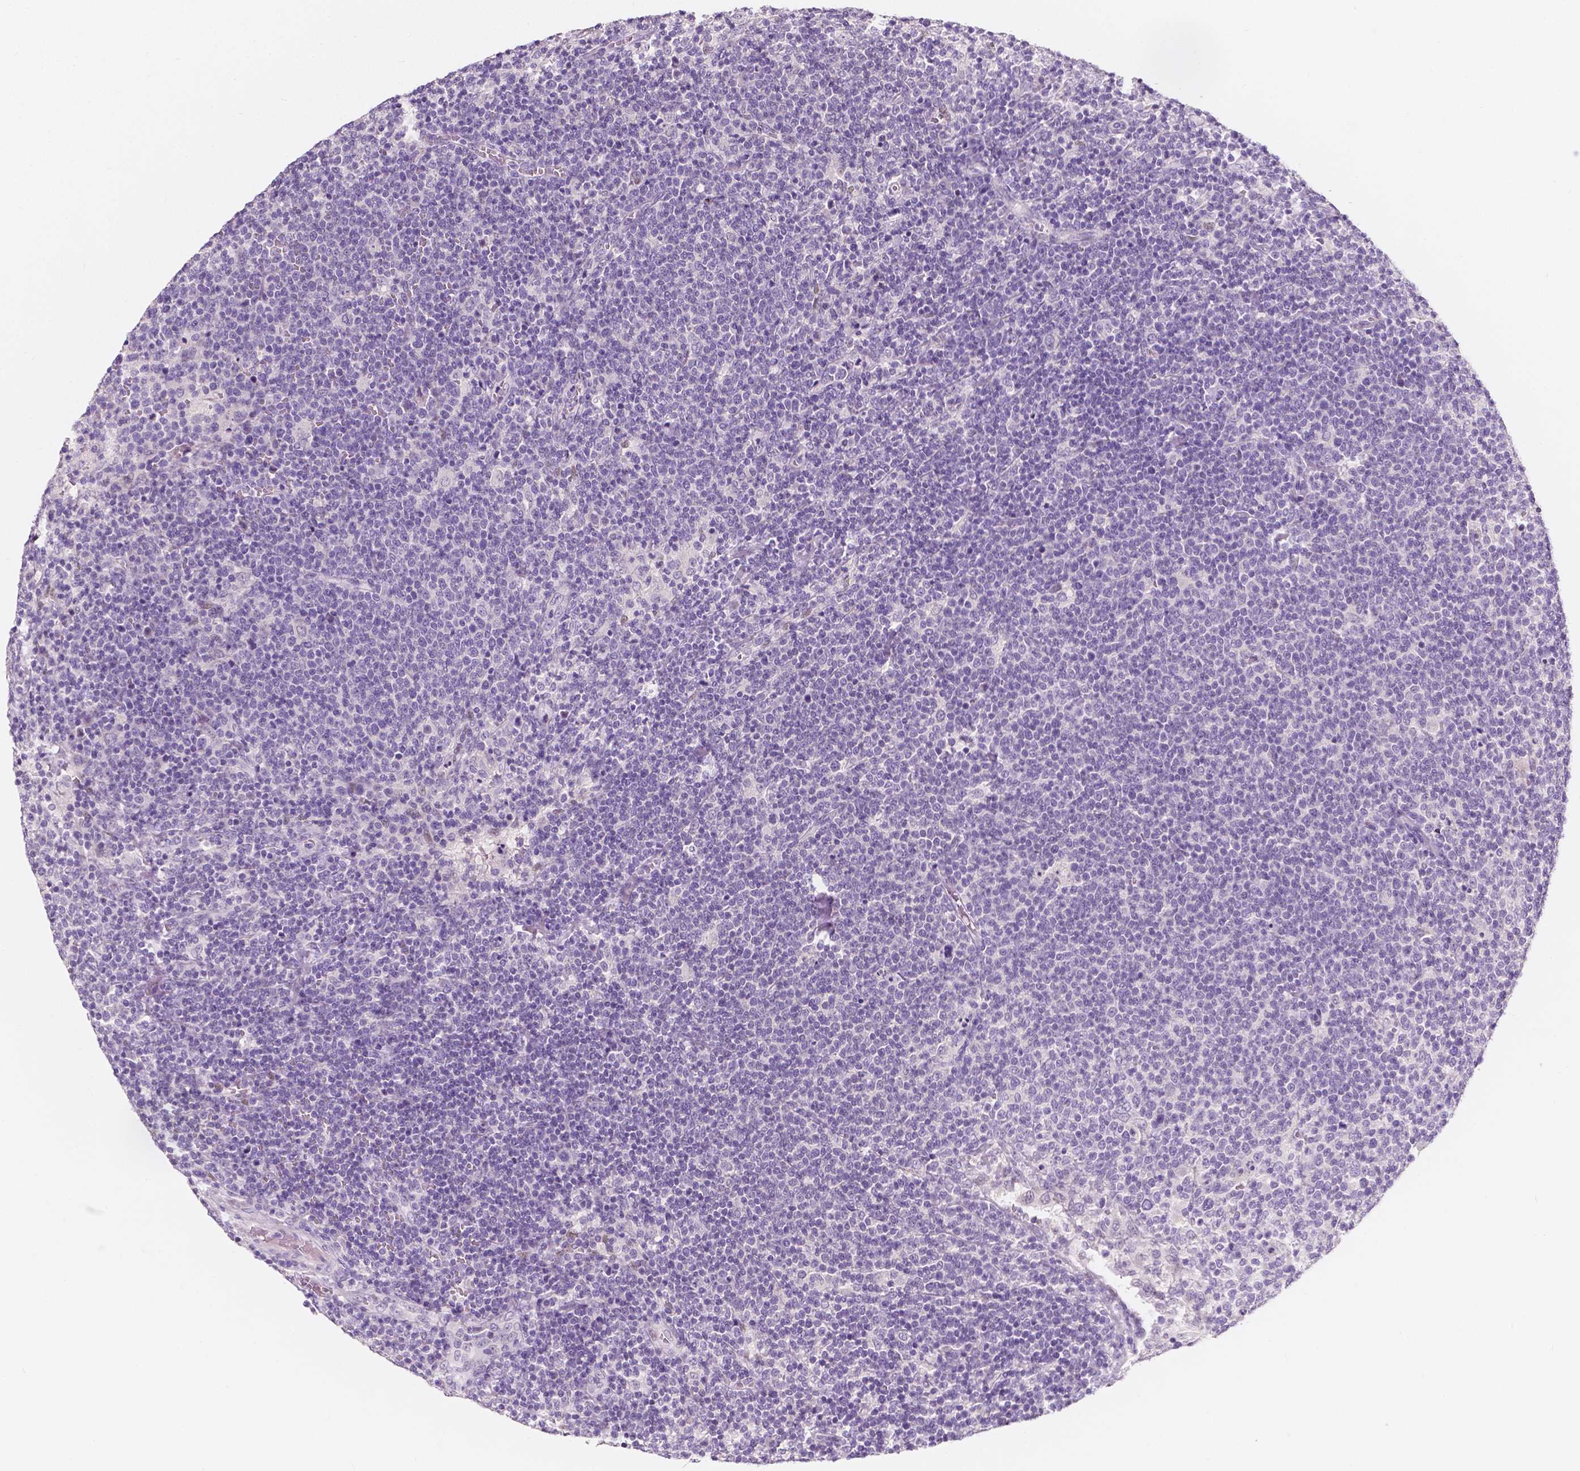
{"staining": {"intensity": "negative", "quantity": "none", "location": "none"}, "tissue": "lymphoma", "cell_type": "Tumor cells", "image_type": "cancer", "snomed": [{"axis": "morphology", "description": "Malignant lymphoma, non-Hodgkin's type, High grade"}, {"axis": "topography", "description": "Lymph node"}], "caption": "This is an immunohistochemistry histopathology image of lymphoma. There is no staining in tumor cells.", "gene": "TAL1", "patient": {"sex": "male", "age": 61}}